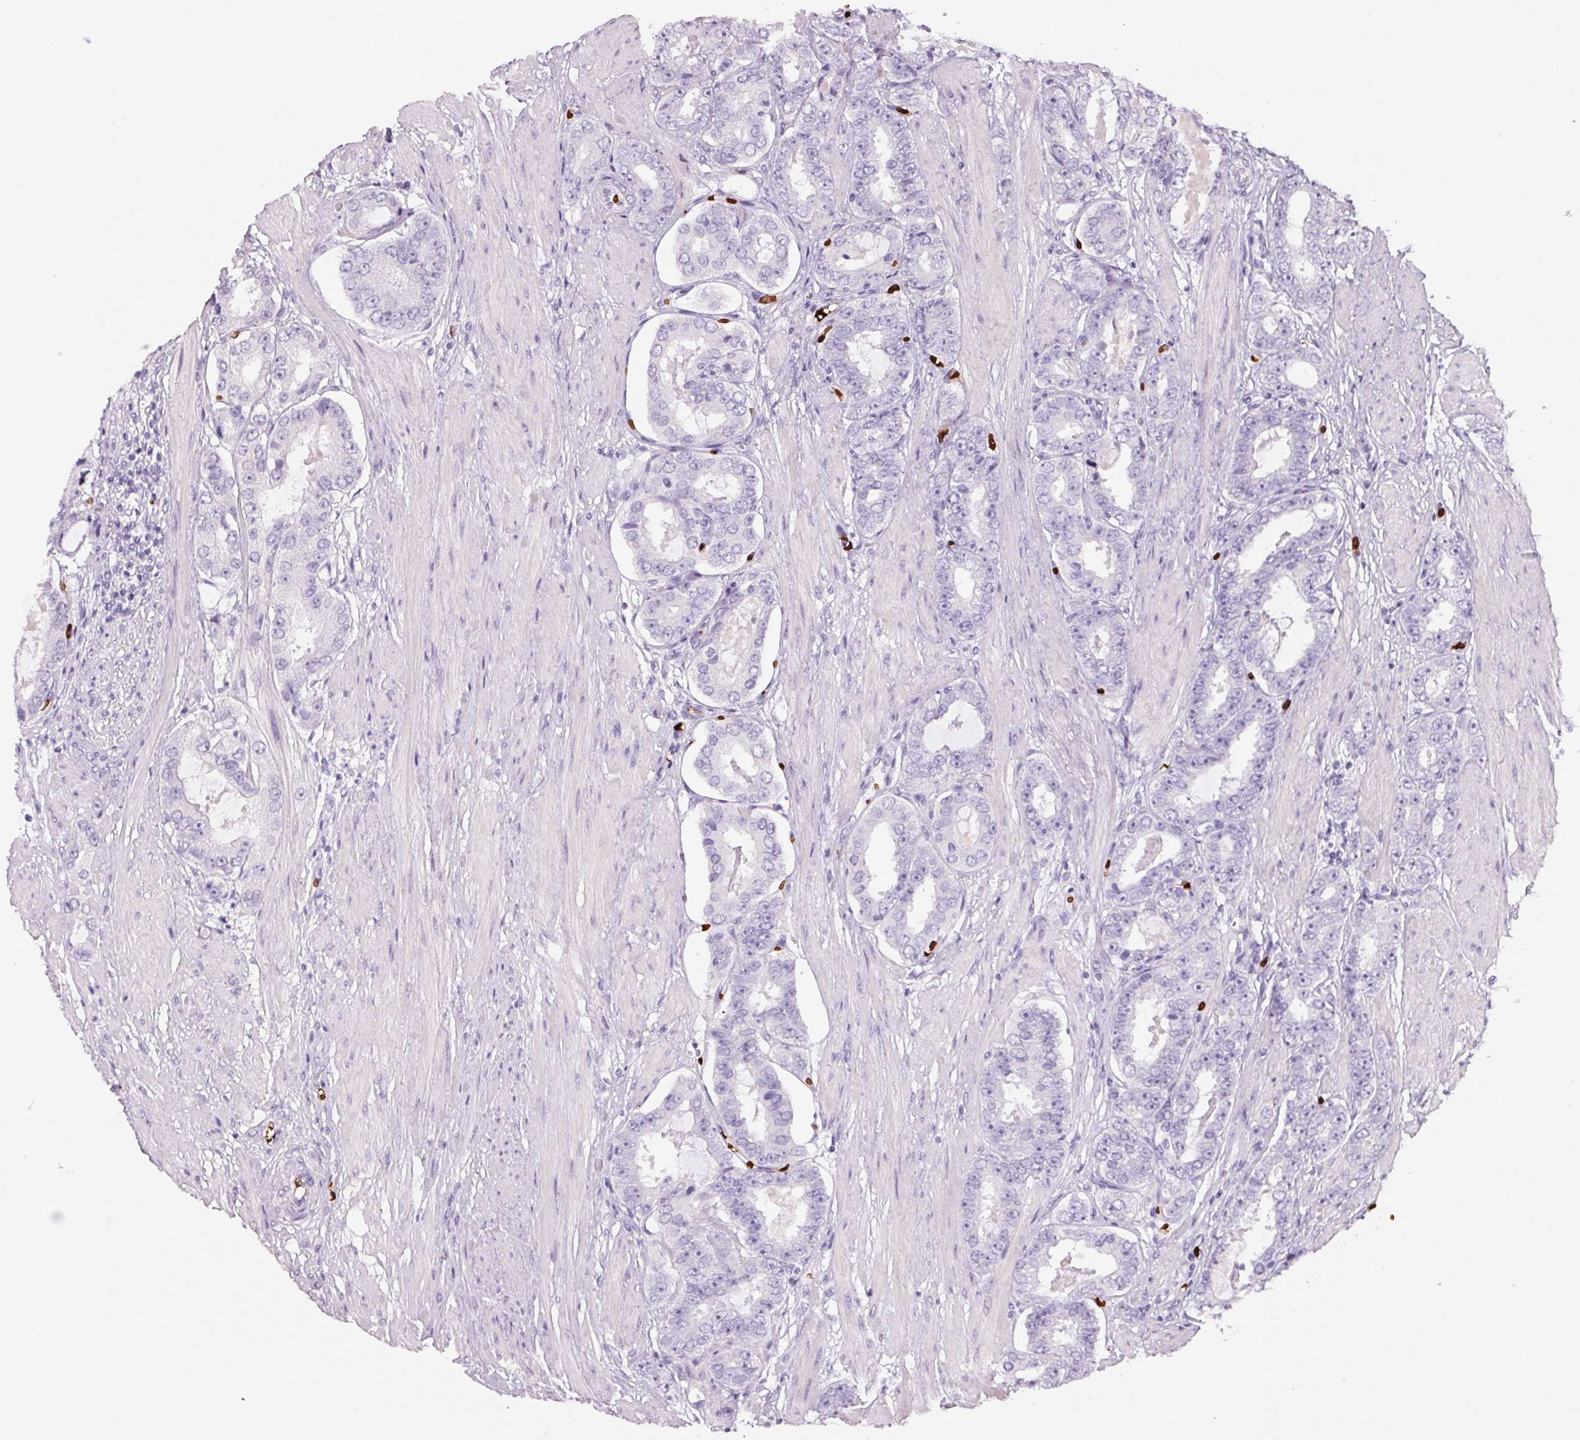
{"staining": {"intensity": "negative", "quantity": "none", "location": "none"}, "tissue": "prostate cancer", "cell_type": "Tumor cells", "image_type": "cancer", "snomed": [{"axis": "morphology", "description": "Adenocarcinoma, High grade"}, {"axis": "topography", "description": "Prostate"}], "caption": "Prostate cancer was stained to show a protein in brown. There is no significant positivity in tumor cells.", "gene": "HBQ1", "patient": {"sex": "male", "age": 63}}